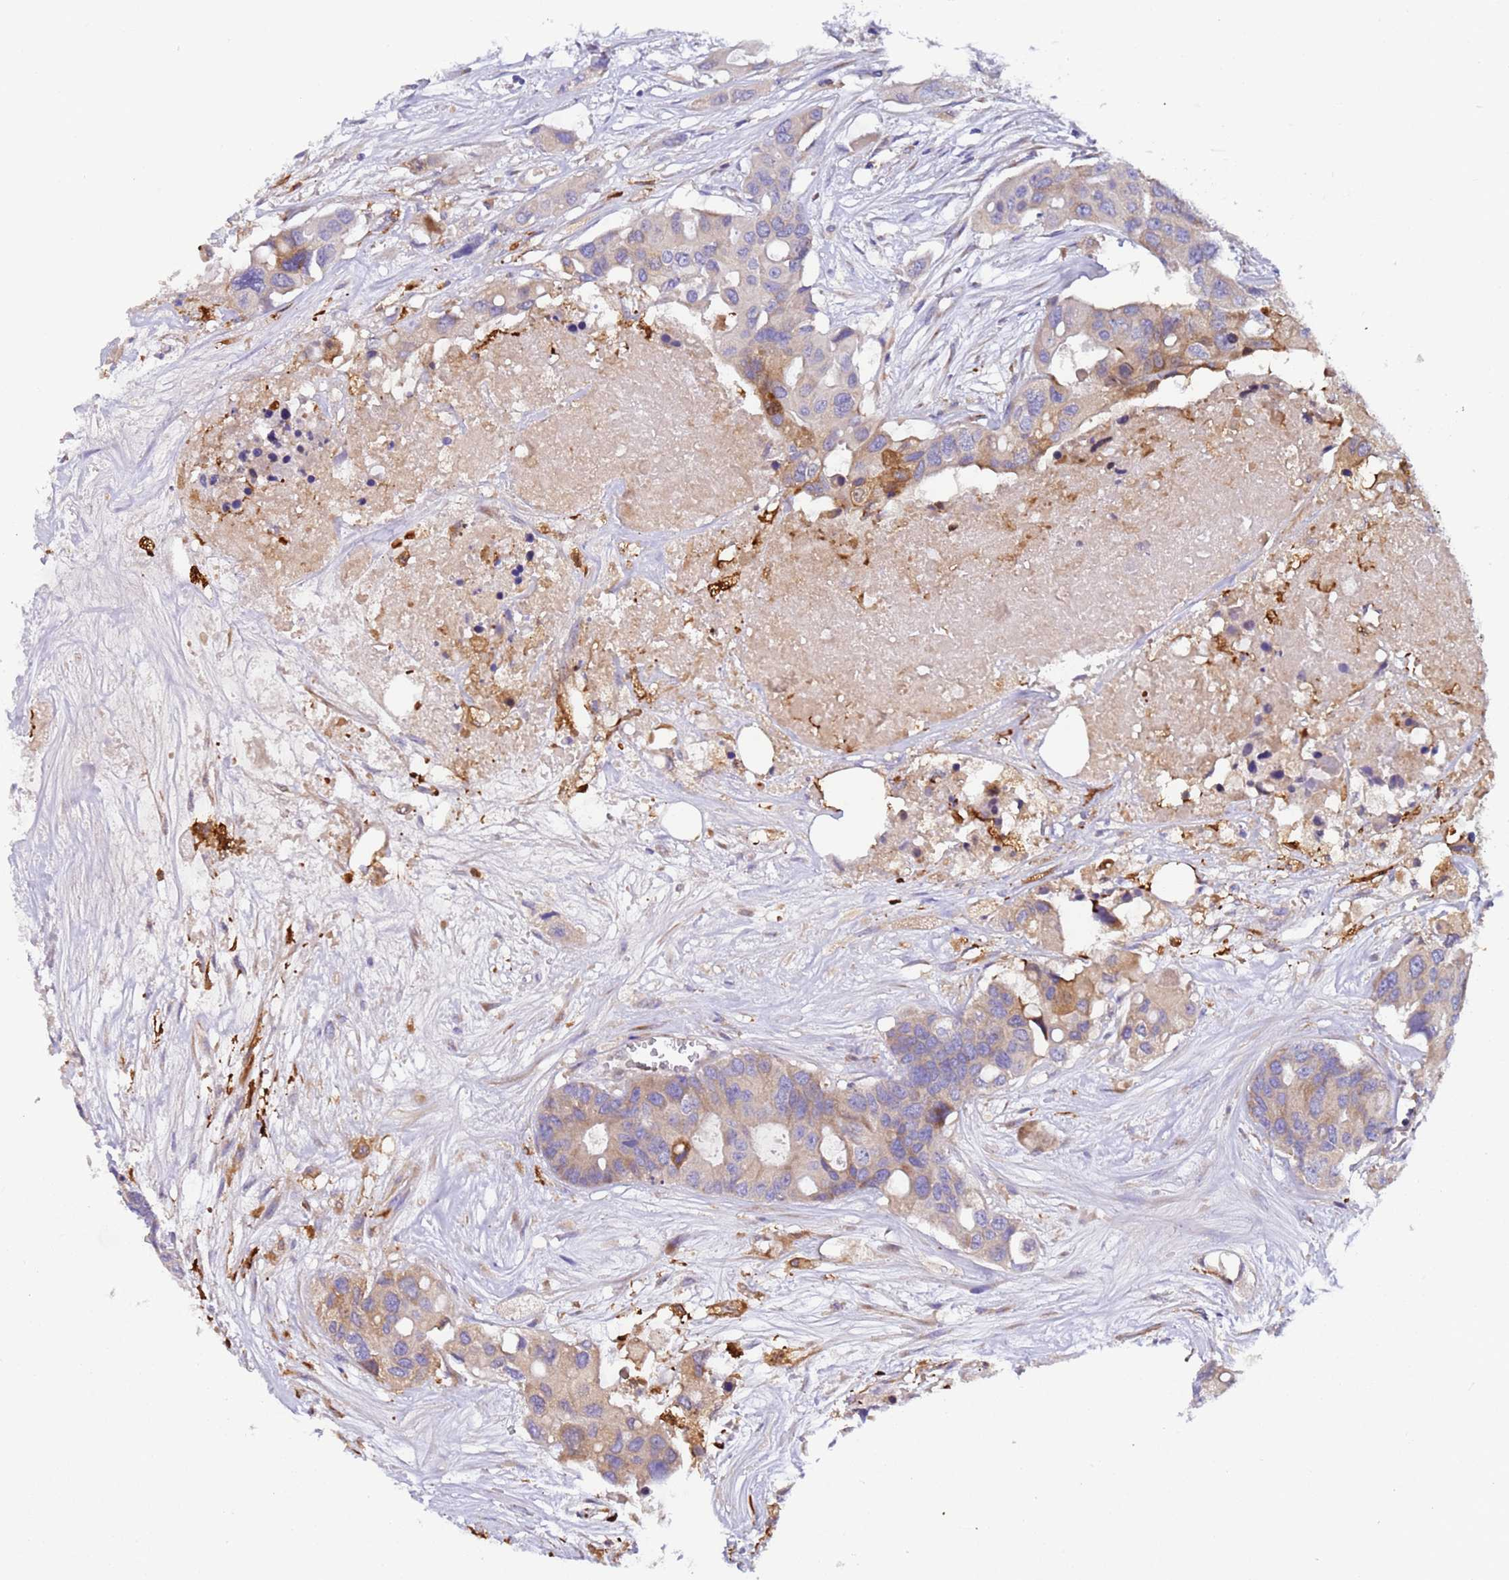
{"staining": {"intensity": "weak", "quantity": "<25%", "location": "cytoplasmic/membranous"}, "tissue": "colorectal cancer", "cell_type": "Tumor cells", "image_type": "cancer", "snomed": [{"axis": "morphology", "description": "Adenocarcinoma, NOS"}, {"axis": "topography", "description": "Colon"}], "caption": "Immunohistochemistry photomicrograph of neoplastic tissue: adenocarcinoma (colorectal) stained with DAB (3,3'-diaminobenzidine) reveals no significant protein expression in tumor cells.", "gene": "PAQR7", "patient": {"sex": "male", "age": 77}}